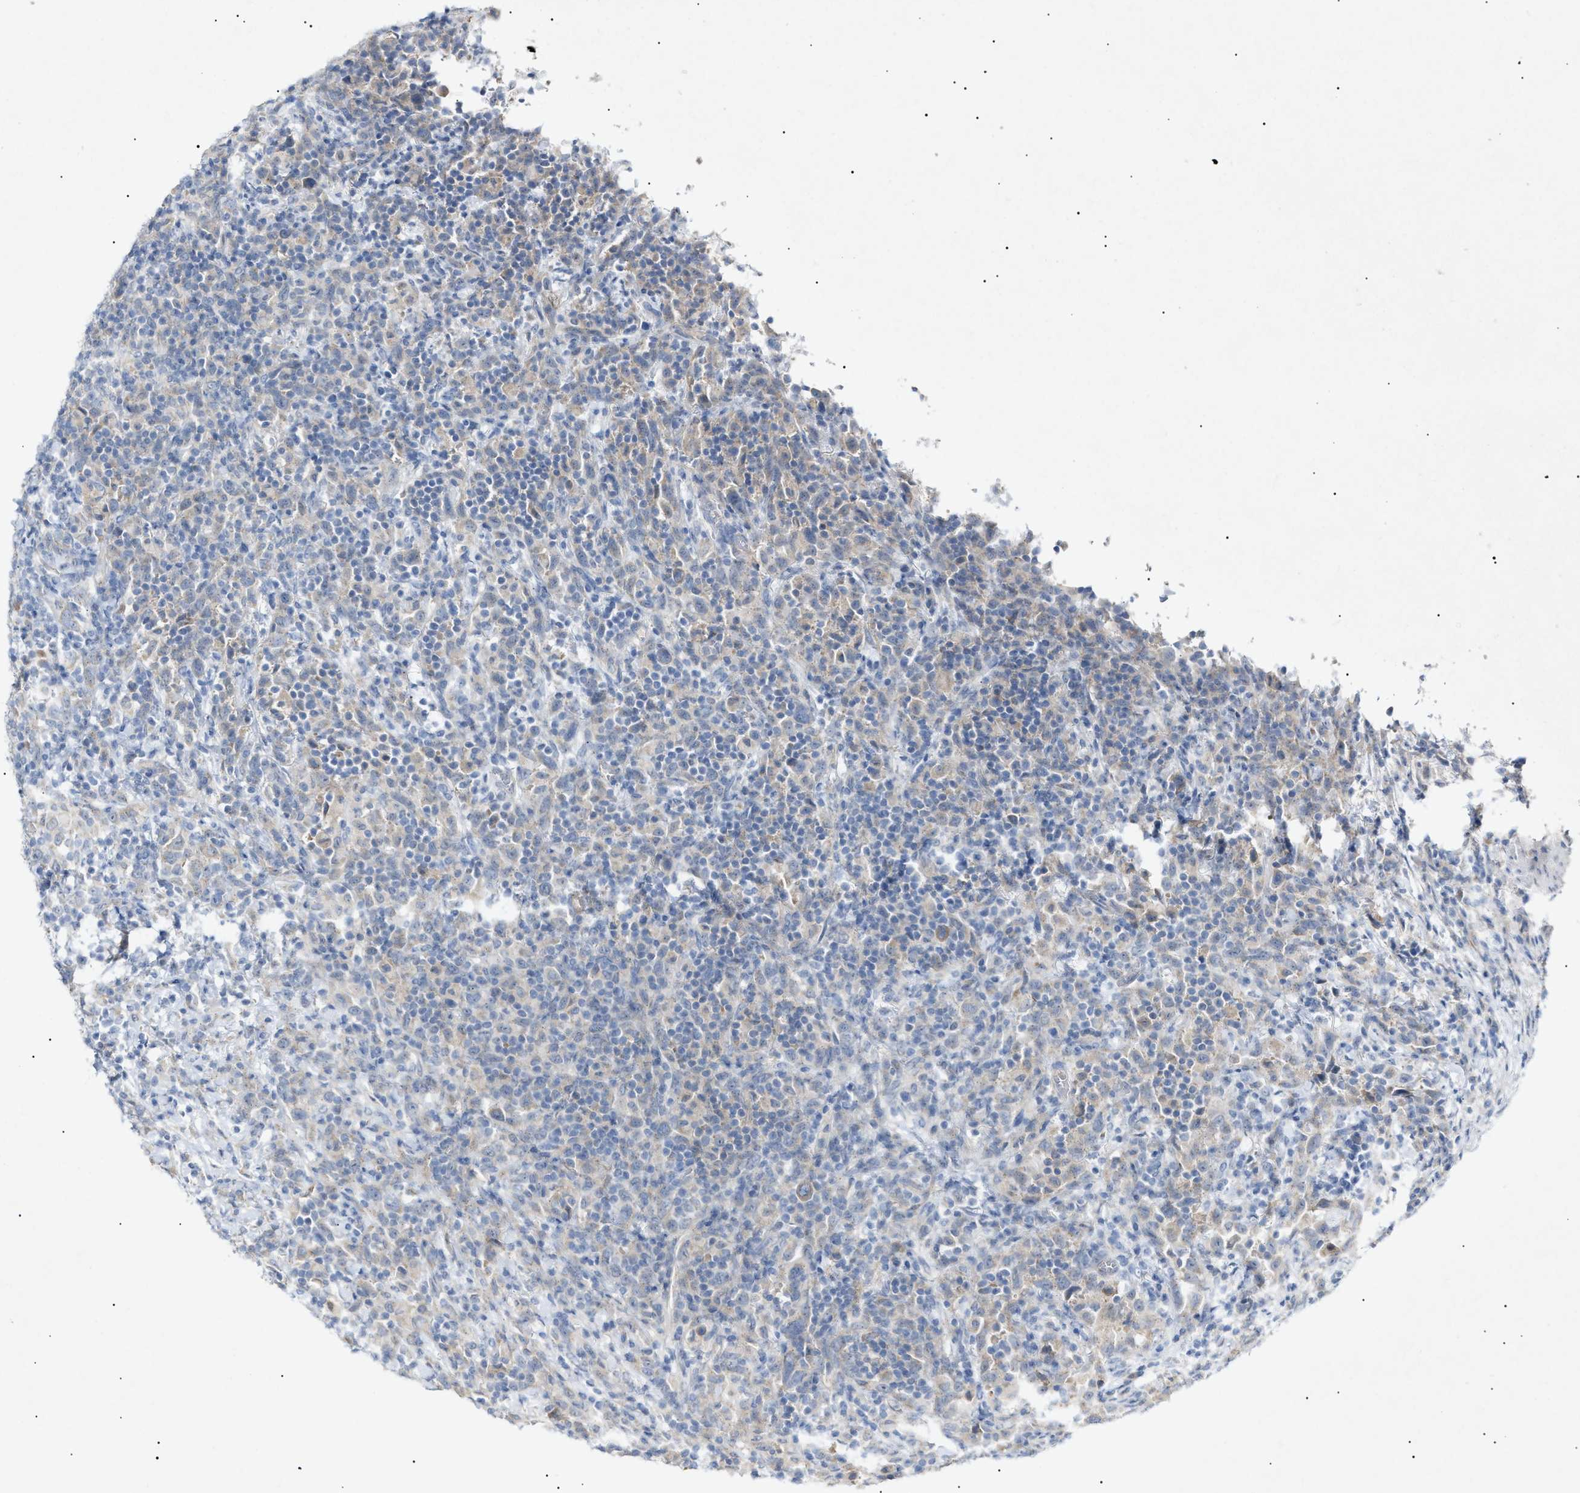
{"staining": {"intensity": "negative", "quantity": "none", "location": "none"}, "tissue": "urothelial cancer", "cell_type": "Tumor cells", "image_type": "cancer", "snomed": [{"axis": "morphology", "description": "Urothelial carcinoma, High grade"}, {"axis": "topography", "description": "Urinary bladder"}], "caption": "The immunohistochemistry (IHC) micrograph has no significant staining in tumor cells of high-grade urothelial carcinoma tissue. (Stains: DAB (3,3'-diaminobenzidine) IHC with hematoxylin counter stain, Microscopy: brightfield microscopy at high magnification).", "gene": "SLC25A31", "patient": {"sex": "male", "age": 61}}